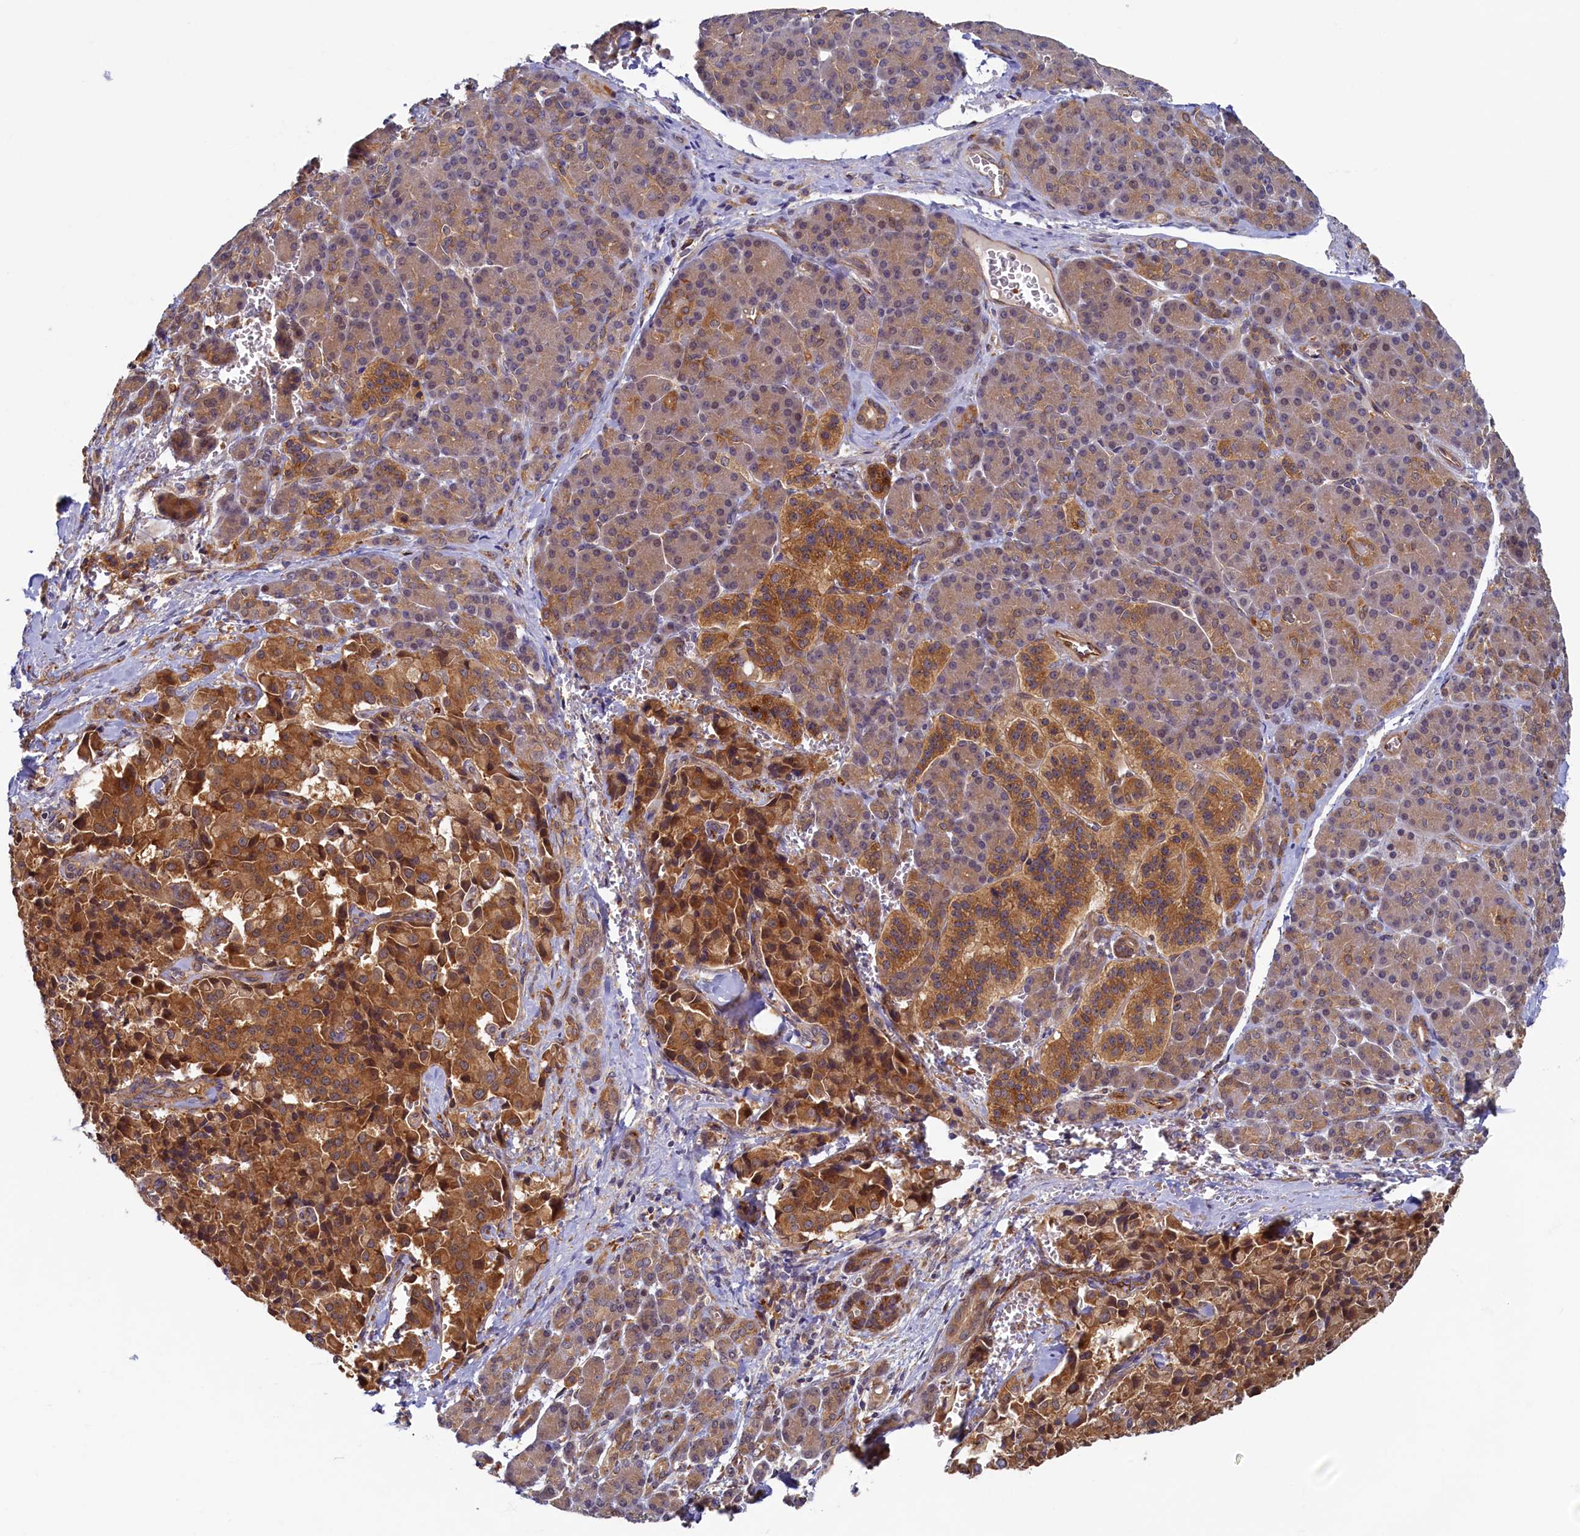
{"staining": {"intensity": "moderate", "quantity": ">75%", "location": "cytoplasmic/membranous,nuclear"}, "tissue": "pancreatic cancer", "cell_type": "Tumor cells", "image_type": "cancer", "snomed": [{"axis": "morphology", "description": "Adenocarcinoma, NOS"}, {"axis": "topography", "description": "Pancreas"}], "caption": "IHC of pancreatic cancer (adenocarcinoma) exhibits medium levels of moderate cytoplasmic/membranous and nuclear staining in about >75% of tumor cells. (brown staining indicates protein expression, while blue staining denotes nuclei).", "gene": "STX12", "patient": {"sex": "male", "age": 65}}